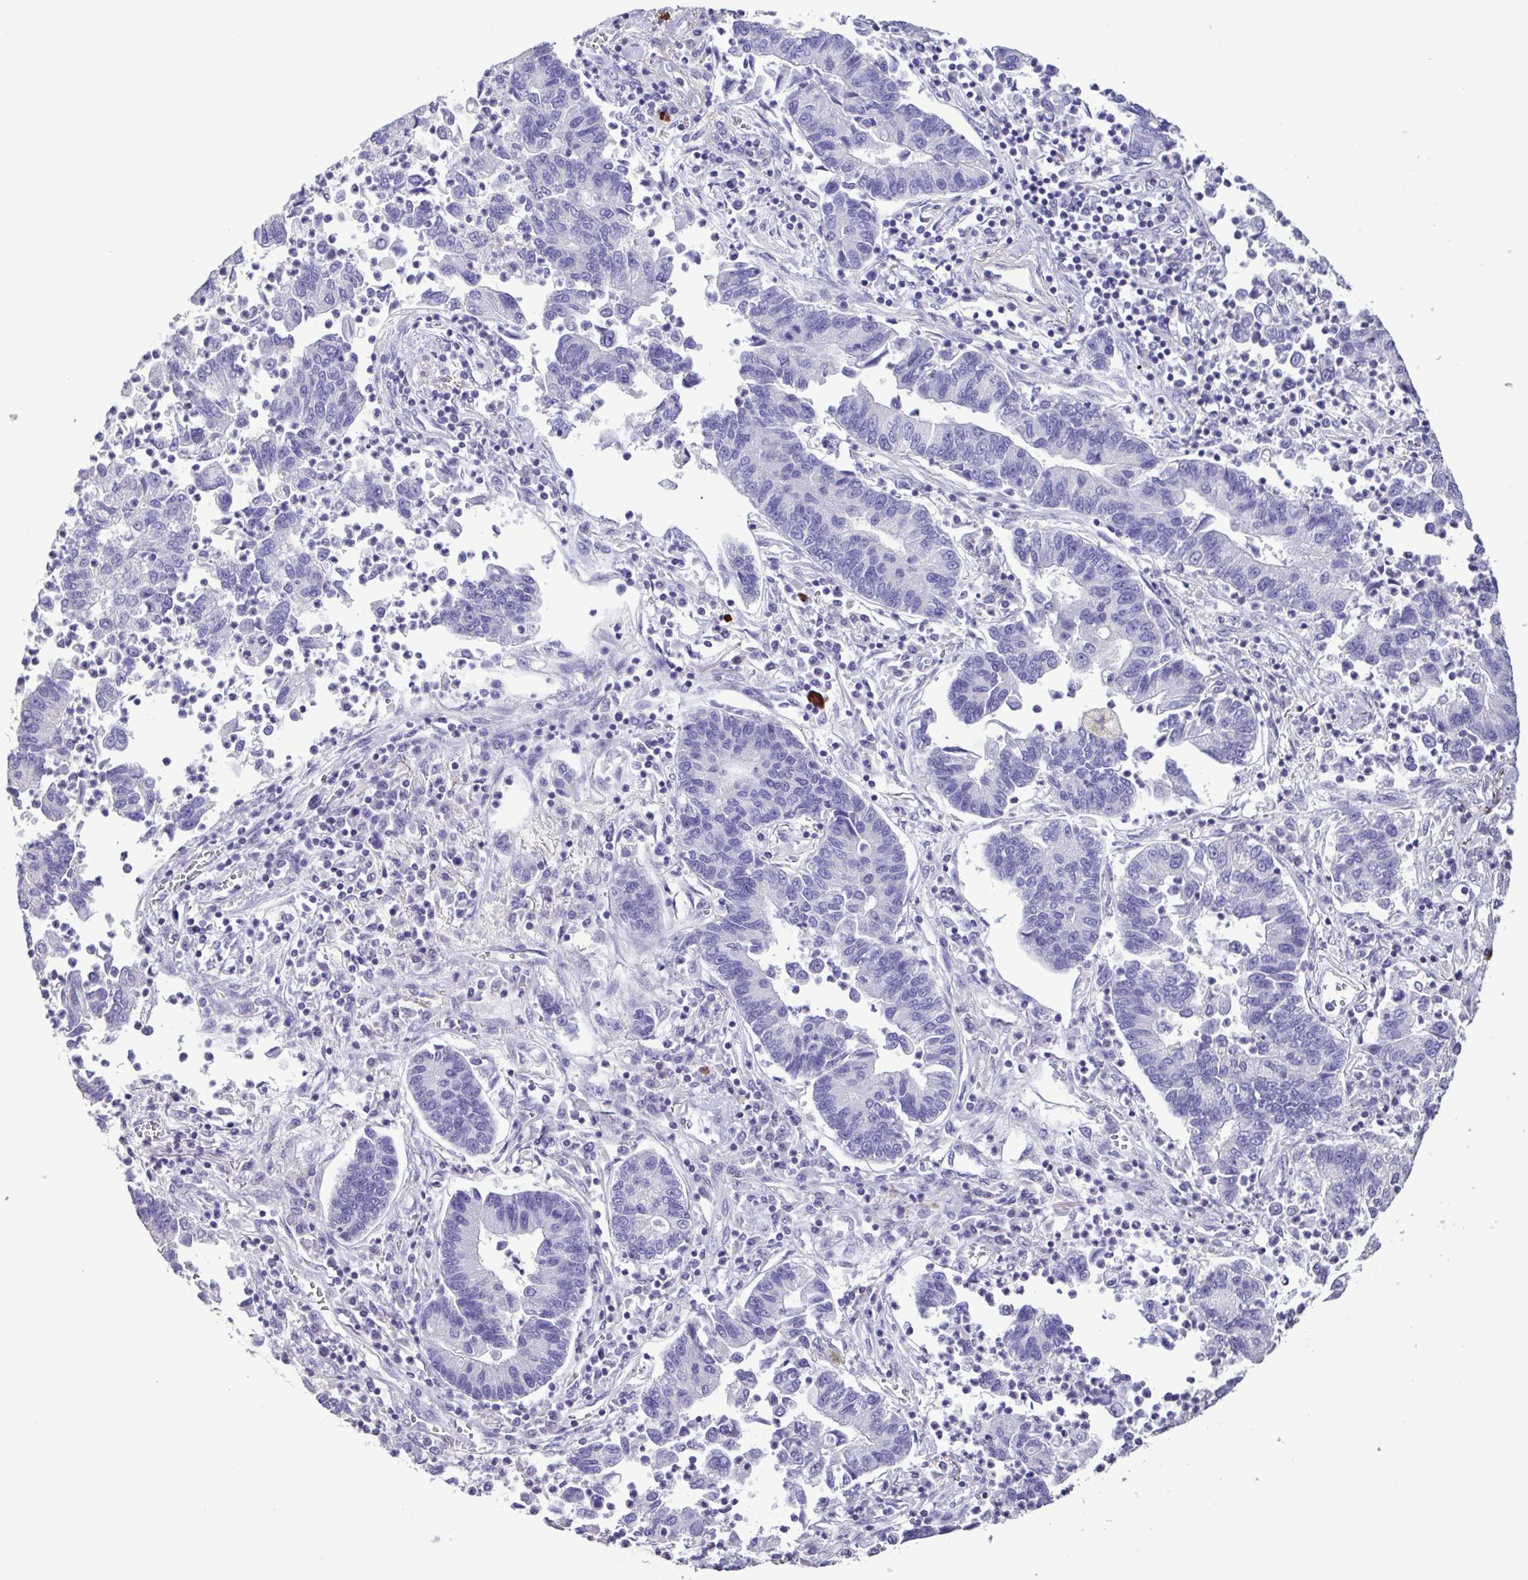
{"staining": {"intensity": "negative", "quantity": "none", "location": "none"}, "tissue": "lung cancer", "cell_type": "Tumor cells", "image_type": "cancer", "snomed": [{"axis": "morphology", "description": "Adenocarcinoma, NOS"}, {"axis": "topography", "description": "Lung"}], "caption": "Tumor cells are negative for brown protein staining in lung cancer.", "gene": "PLA2G4E", "patient": {"sex": "female", "age": 57}}